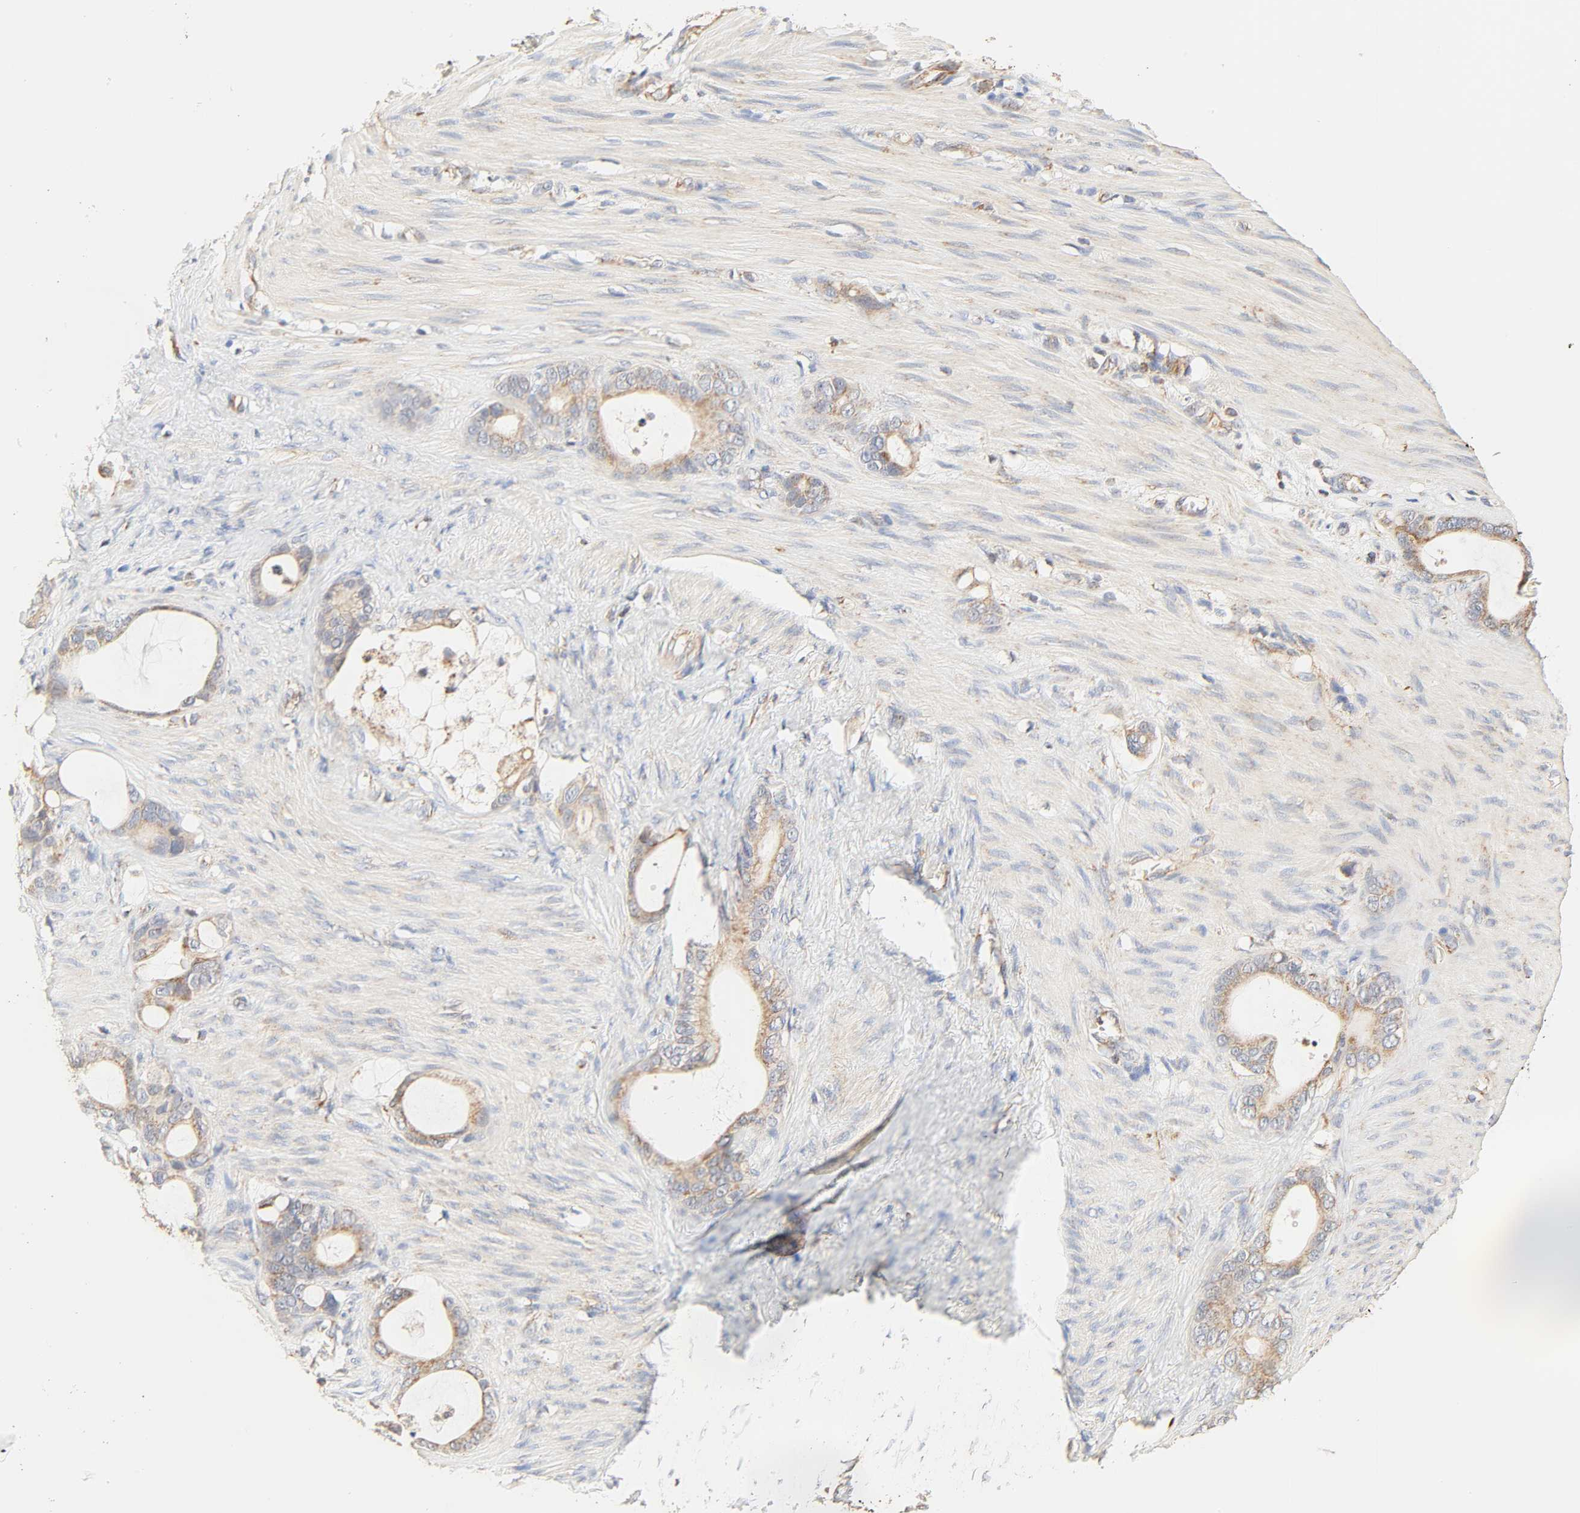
{"staining": {"intensity": "moderate", "quantity": ">75%", "location": "cytoplasmic/membranous"}, "tissue": "stomach cancer", "cell_type": "Tumor cells", "image_type": "cancer", "snomed": [{"axis": "morphology", "description": "Adenocarcinoma, NOS"}, {"axis": "topography", "description": "Stomach"}], "caption": "An image showing moderate cytoplasmic/membranous staining in about >75% of tumor cells in stomach cancer (adenocarcinoma), as visualized by brown immunohistochemical staining.", "gene": "ZMAT5", "patient": {"sex": "female", "age": 75}}